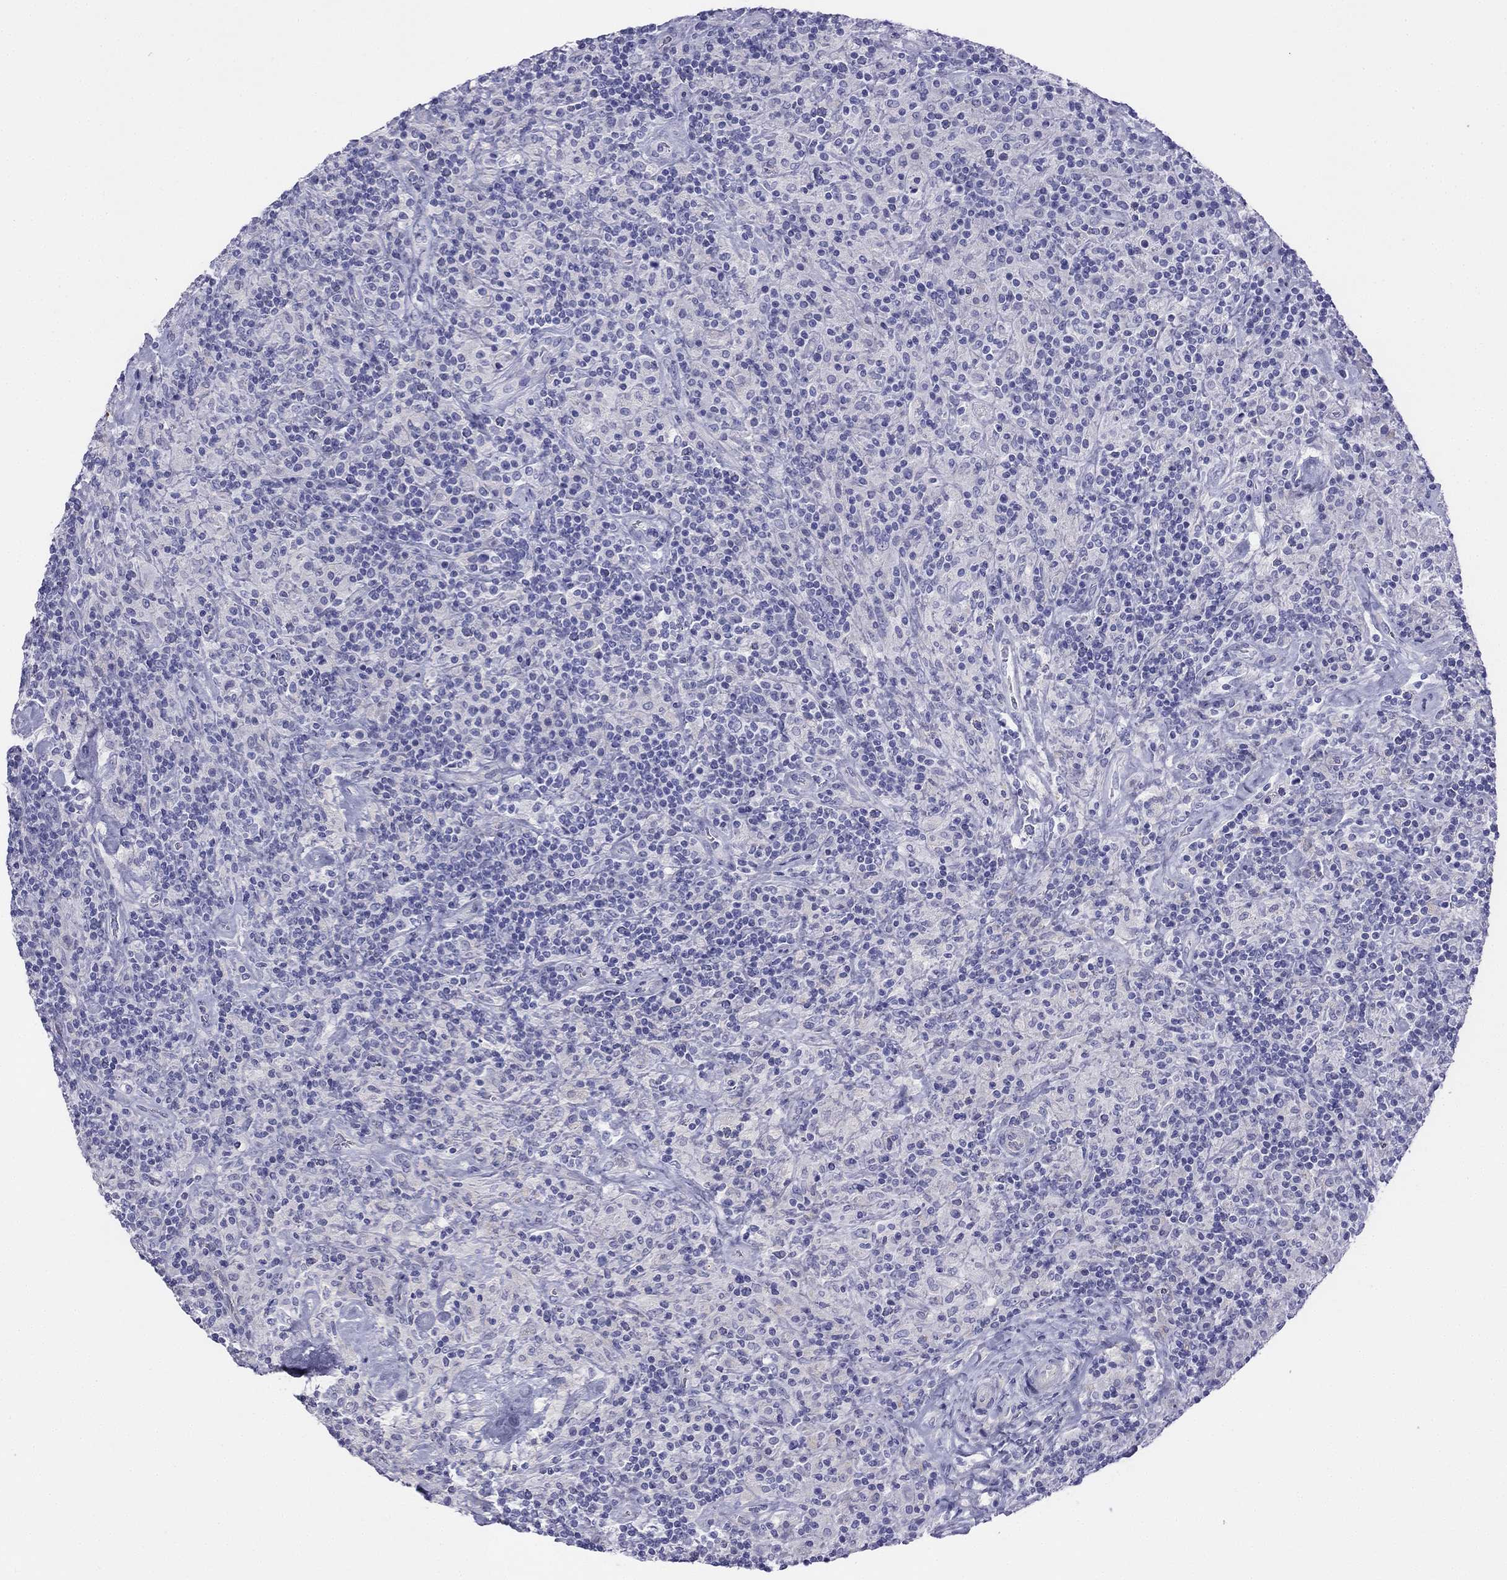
{"staining": {"intensity": "negative", "quantity": "none", "location": "none"}, "tissue": "lymphoma", "cell_type": "Tumor cells", "image_type": "cancer", "snomed": [{"axis": "morphology", "description": "Hodgkin's disease, NOS"}, {"axis": "topography", "description": "Lymph node"}], "caption": "Photomicrograph shows no significant protein expression in tumor cells of lymphoma.", "gene": "ALOXE3", "patient": {"sex": "male", "age": 70}}